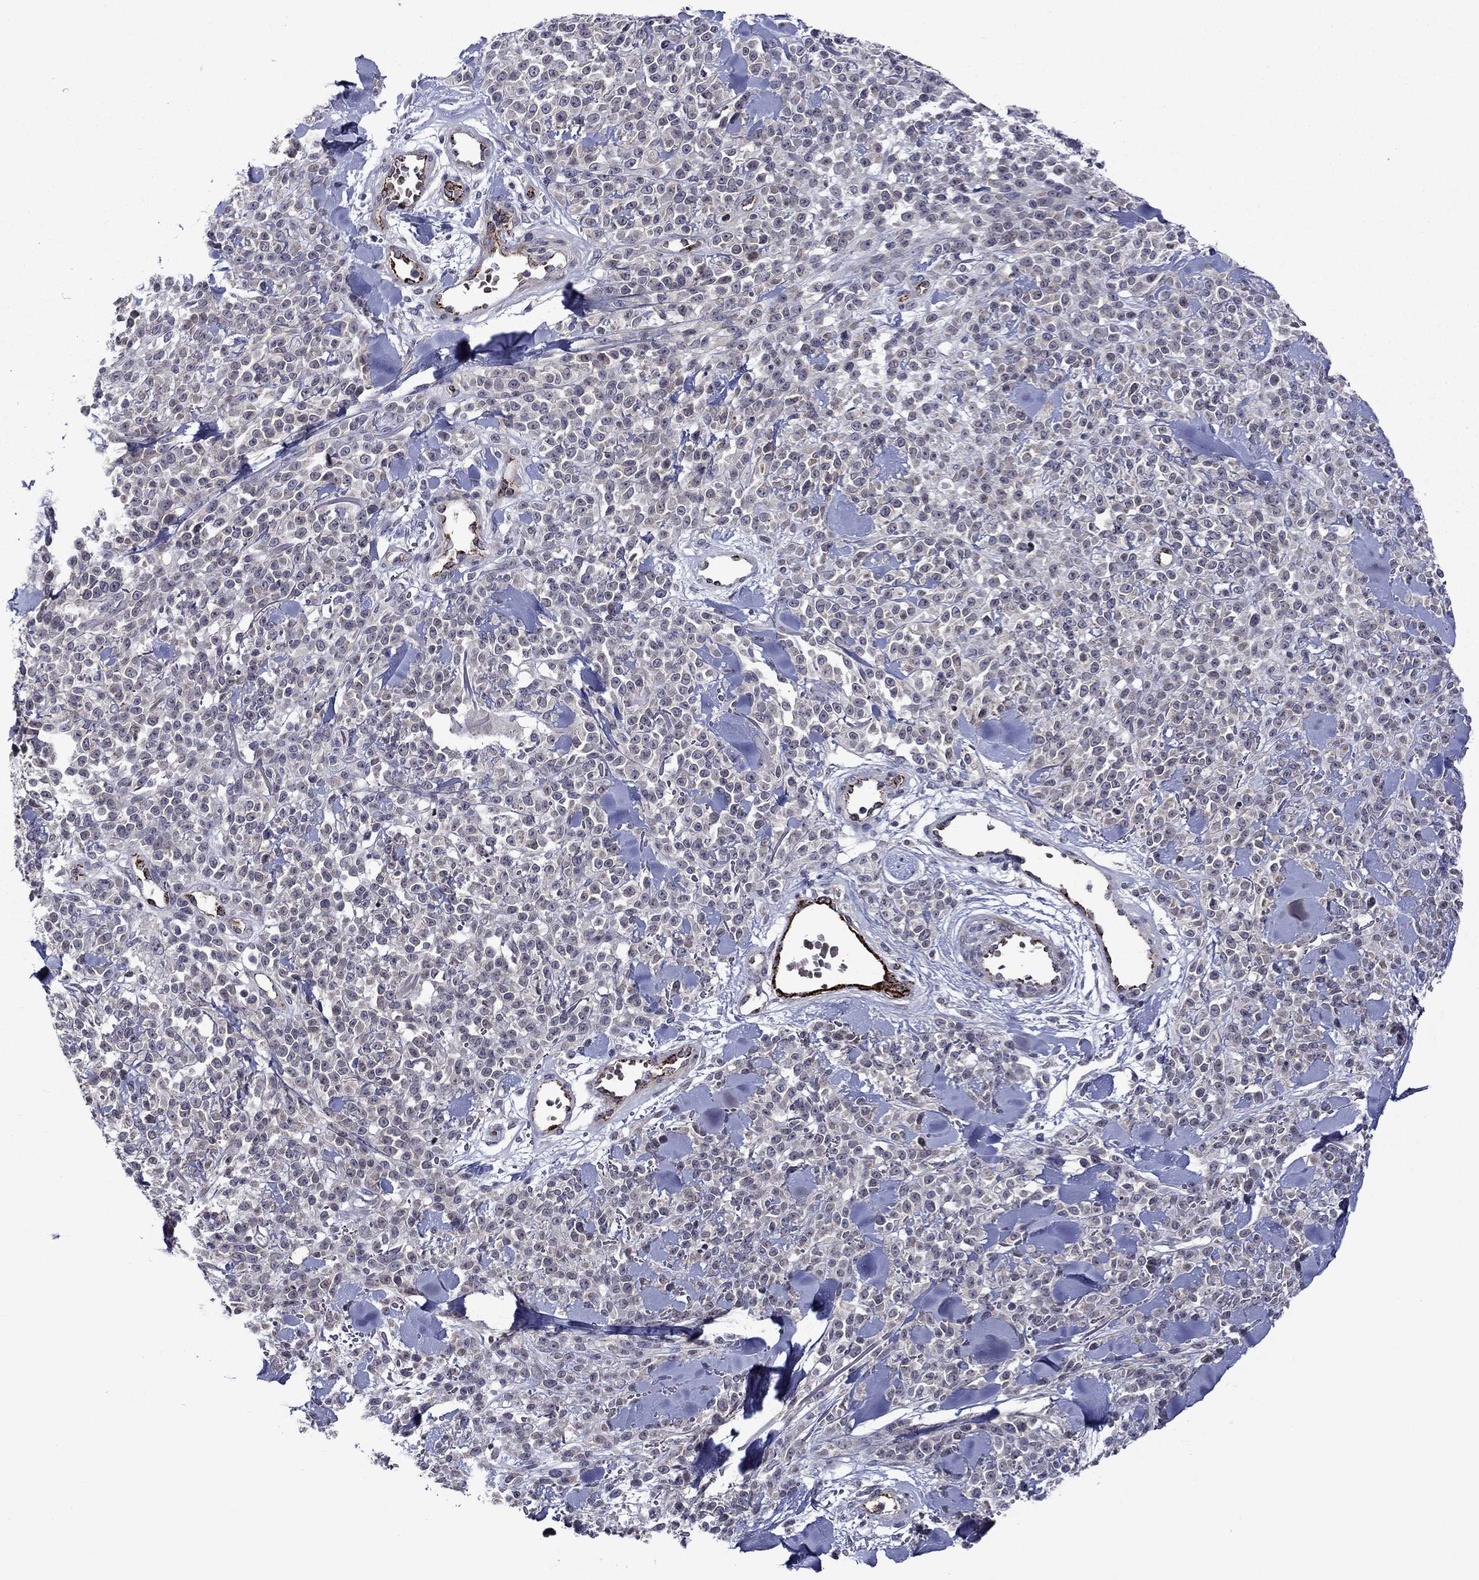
{"staining": {"intensity": "negative", "quantity": "none", "location": "none"}, "tissue": "melanoma", "cell_type": "Tumor cells", "image_type": "cancer", "snomed": [{"axis": "morphology", "description": "Malignant melanoma, NOS"}, {"axis": "topography", "description": "Skin"}, {"axis": "topography", "description": "Skin of trunk"}], "caption": "DAB immunohistochemical staining of human melanoma demonstrates no significant expression in tumor cells.", "gene": "SLITRK1", "patient": {"sex": "male", "age": 74}}